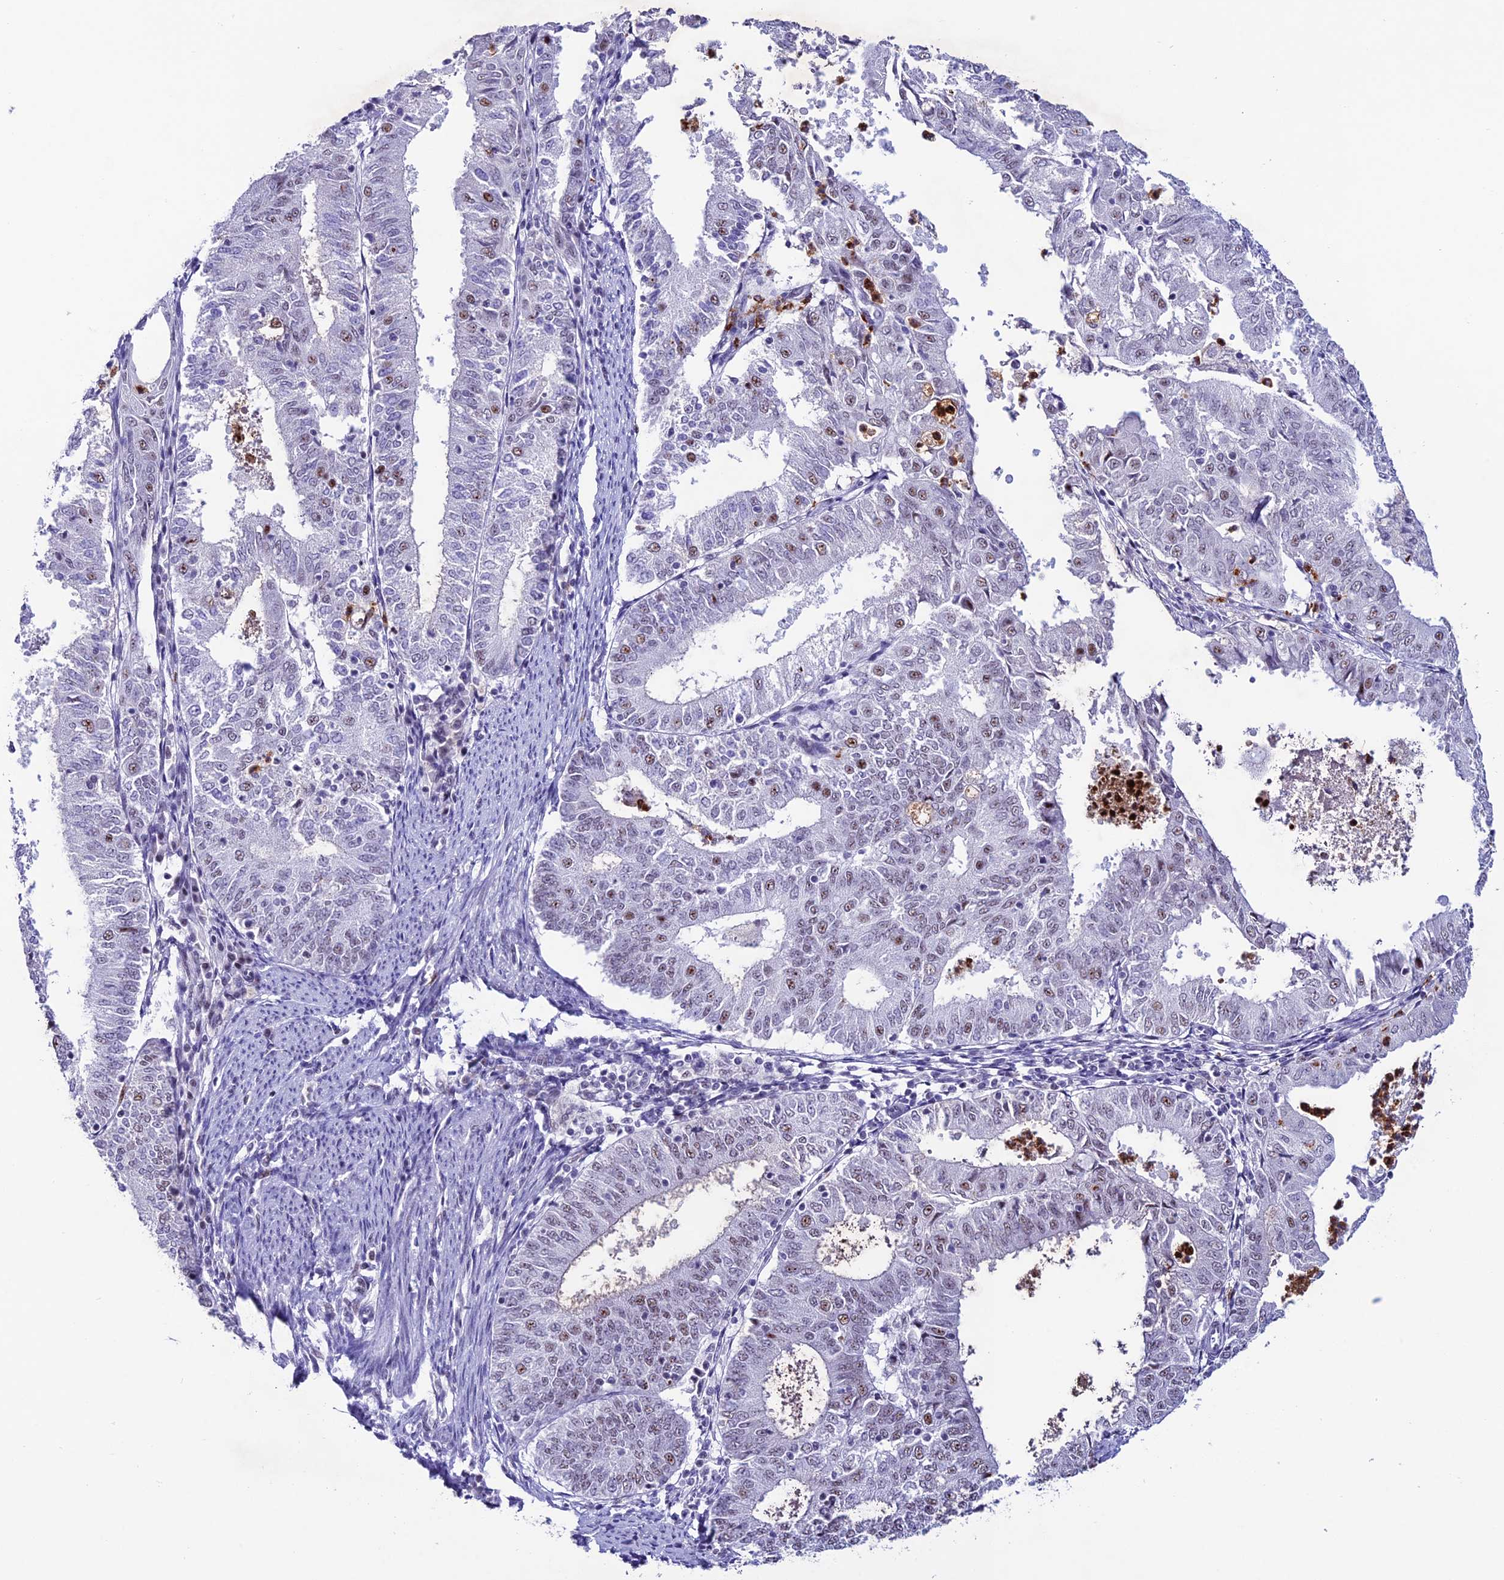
{"staining": {"intensity": "moderate", "quantity": "<25%", "location": "nuclear"}, "tissue": "endometrial cancer", "cell_type": "Tumor cells", "image_type": "cancer", "snomed": [{"axis": "morphology", "description": "Adenocarcinoma, NOS"}, {"axis": "topography", "description": "Endometrium"}], "caption": "Immunohistochemistry (IHC) histopathology image of human adenocarcinoma (endometrial) stained for a protein (brown), which exhibits low levels of moderate nuclear positivity in approximately <25% of tumor cells.", "gene": "MFSD2B", "patient": {"sex": "female", "age": 57}}